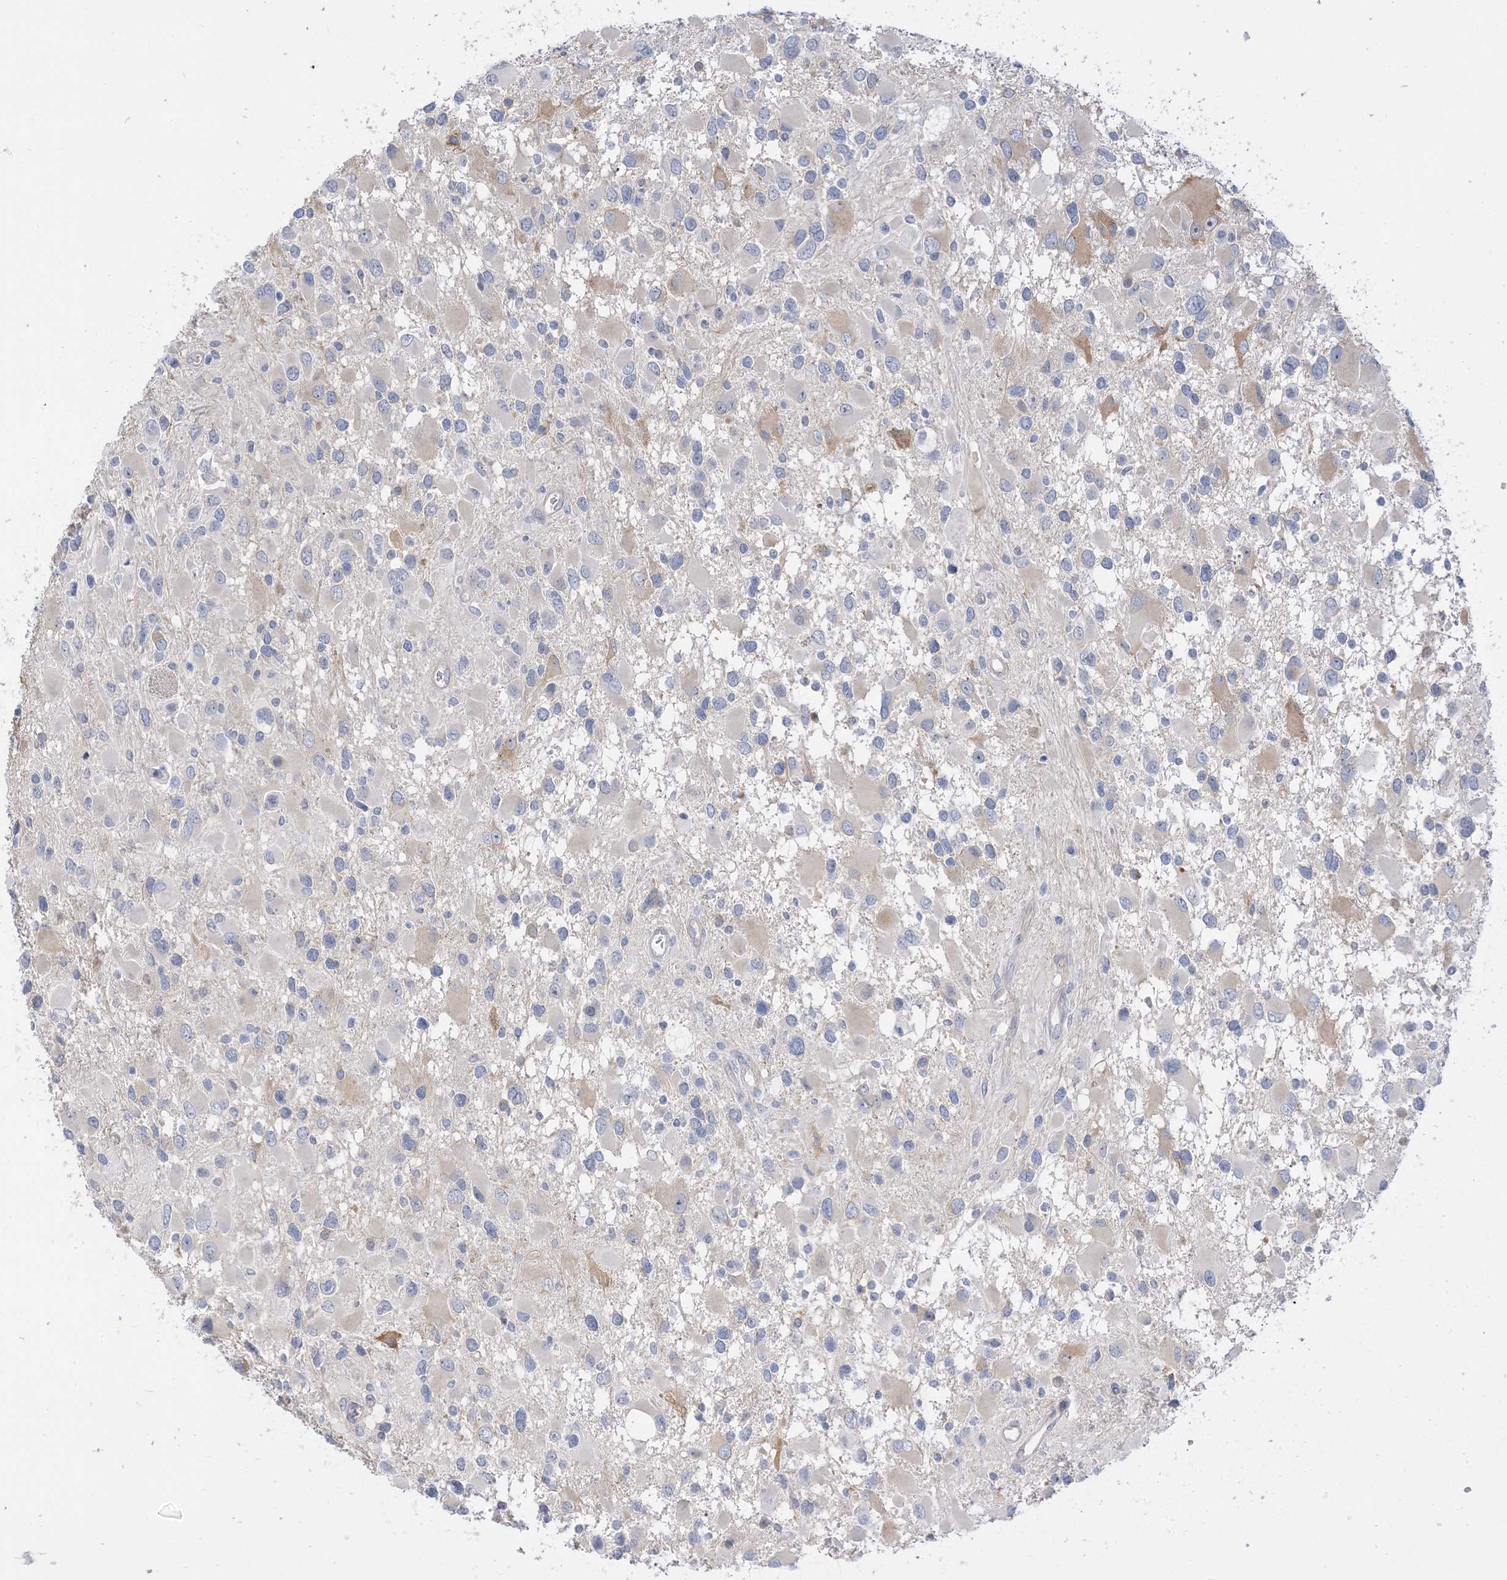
{"staining": {"intensity": "negative", "quantity": "none", "location": "none"}, "tissue": "glioma", "cell_type": "Tumor cells", "image_type": "cancer", "snomed": [{"axis": "morphology", "description": "Glioma, malignant, High grade"}, {"axis": "topography", "description": "Brain"}], "caption": "Immunohistochemical staining of human glioma exhibits no significant staining in tumor cells. (Brightfield microscopy of DAB (3,3'-diaminobenzidine) immunohistochemistry at high magnification).", "gene": "IL36B", "patient": {"sex": "male", "age": 53}}